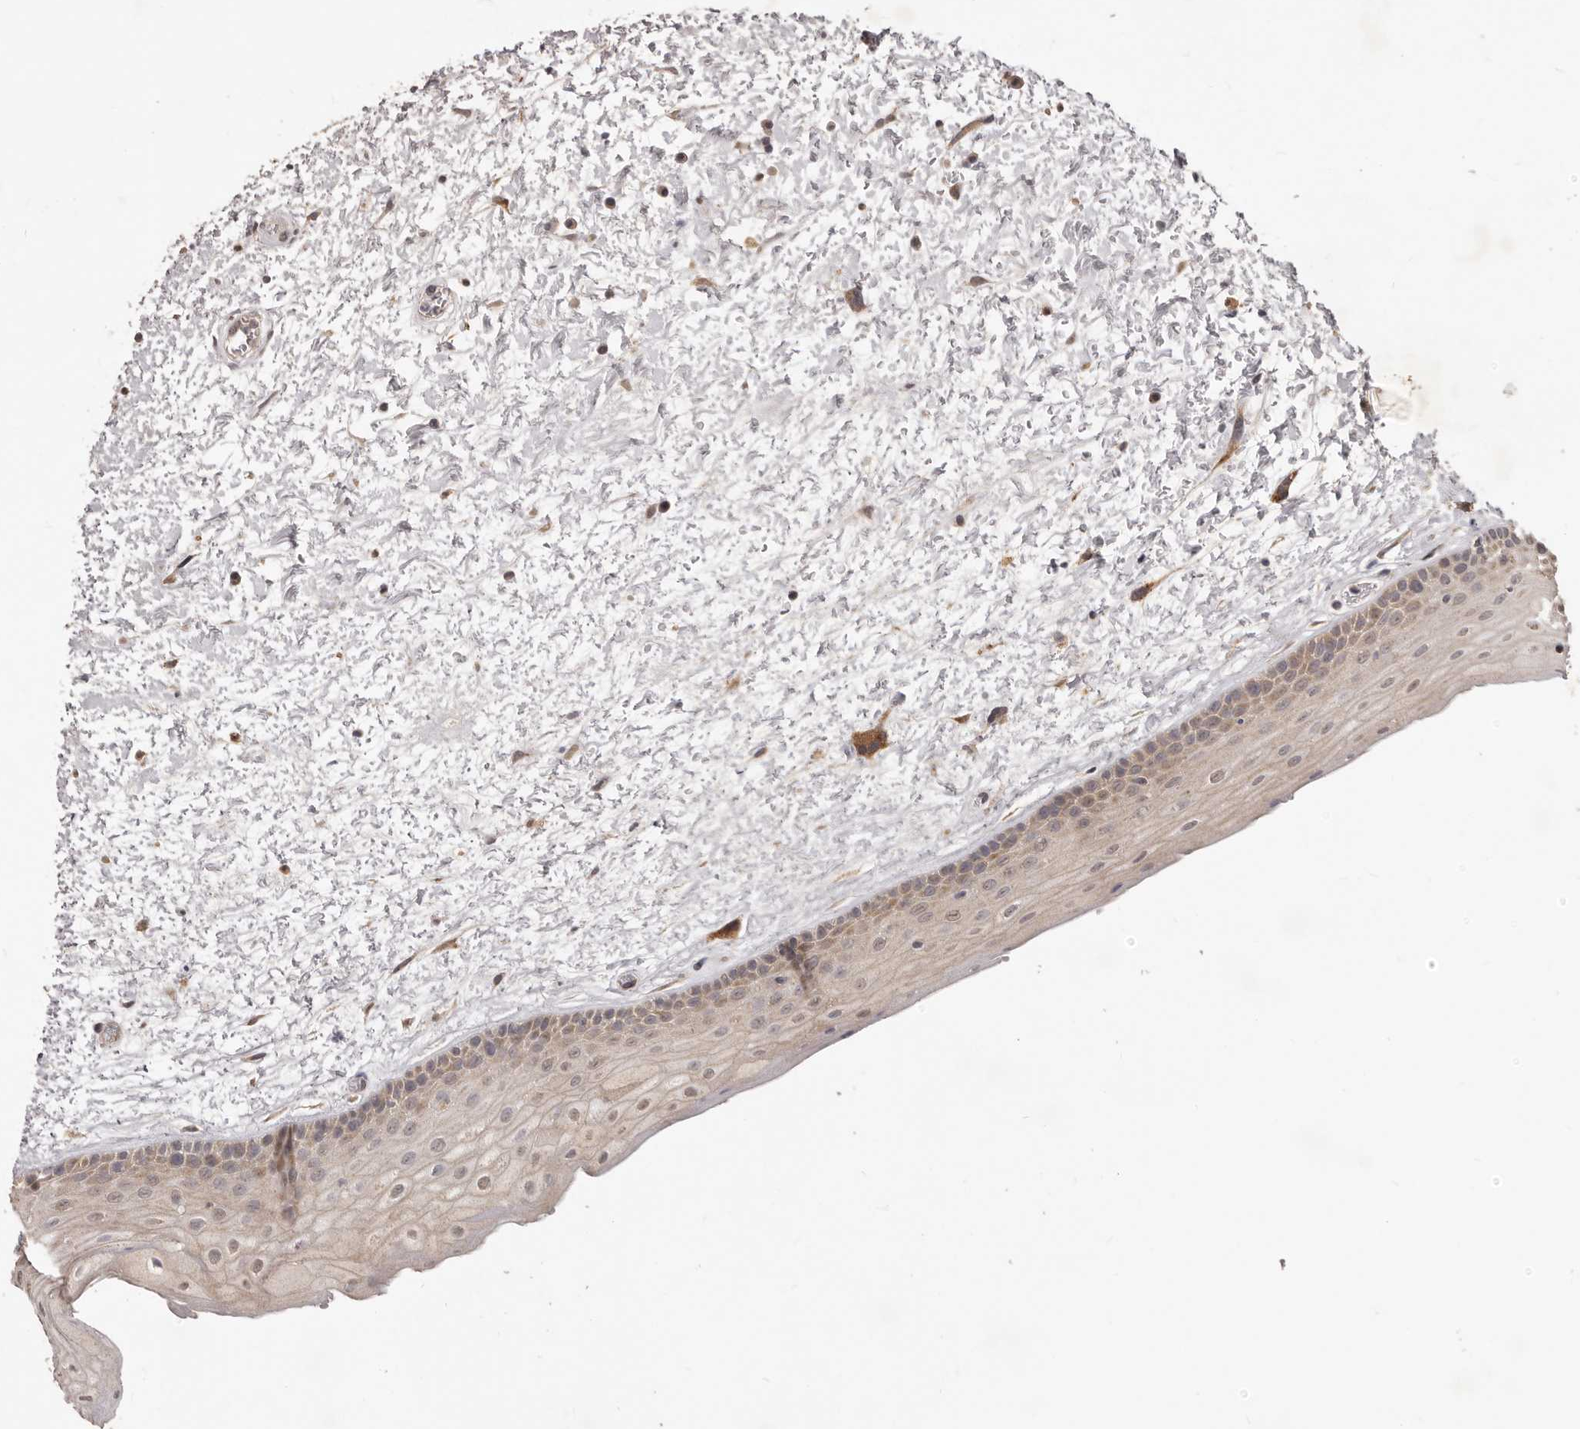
{"staining": {"intensity": "moderate", "quantity": "25%-75%", "location": "cytoplasmic/membranous"}, "tissue": "oral mucosa", "cell_type": "Squamous epithelial cells", "image_type": "normal", "snomed": [{"axis": "morphology", "description": "Normal tissue, NOS"}, {"axis": "topography", "description": "Oral tissue"}], "caption": "Brown immunohistochemical staining in normal human oral mucosa demonstrates moderate cytoplasmic/membranous staining in about 25%-75% of squamous epithelial cells.", "gene": "MTO1", "patient": {"sex": "female", "age": 76}}